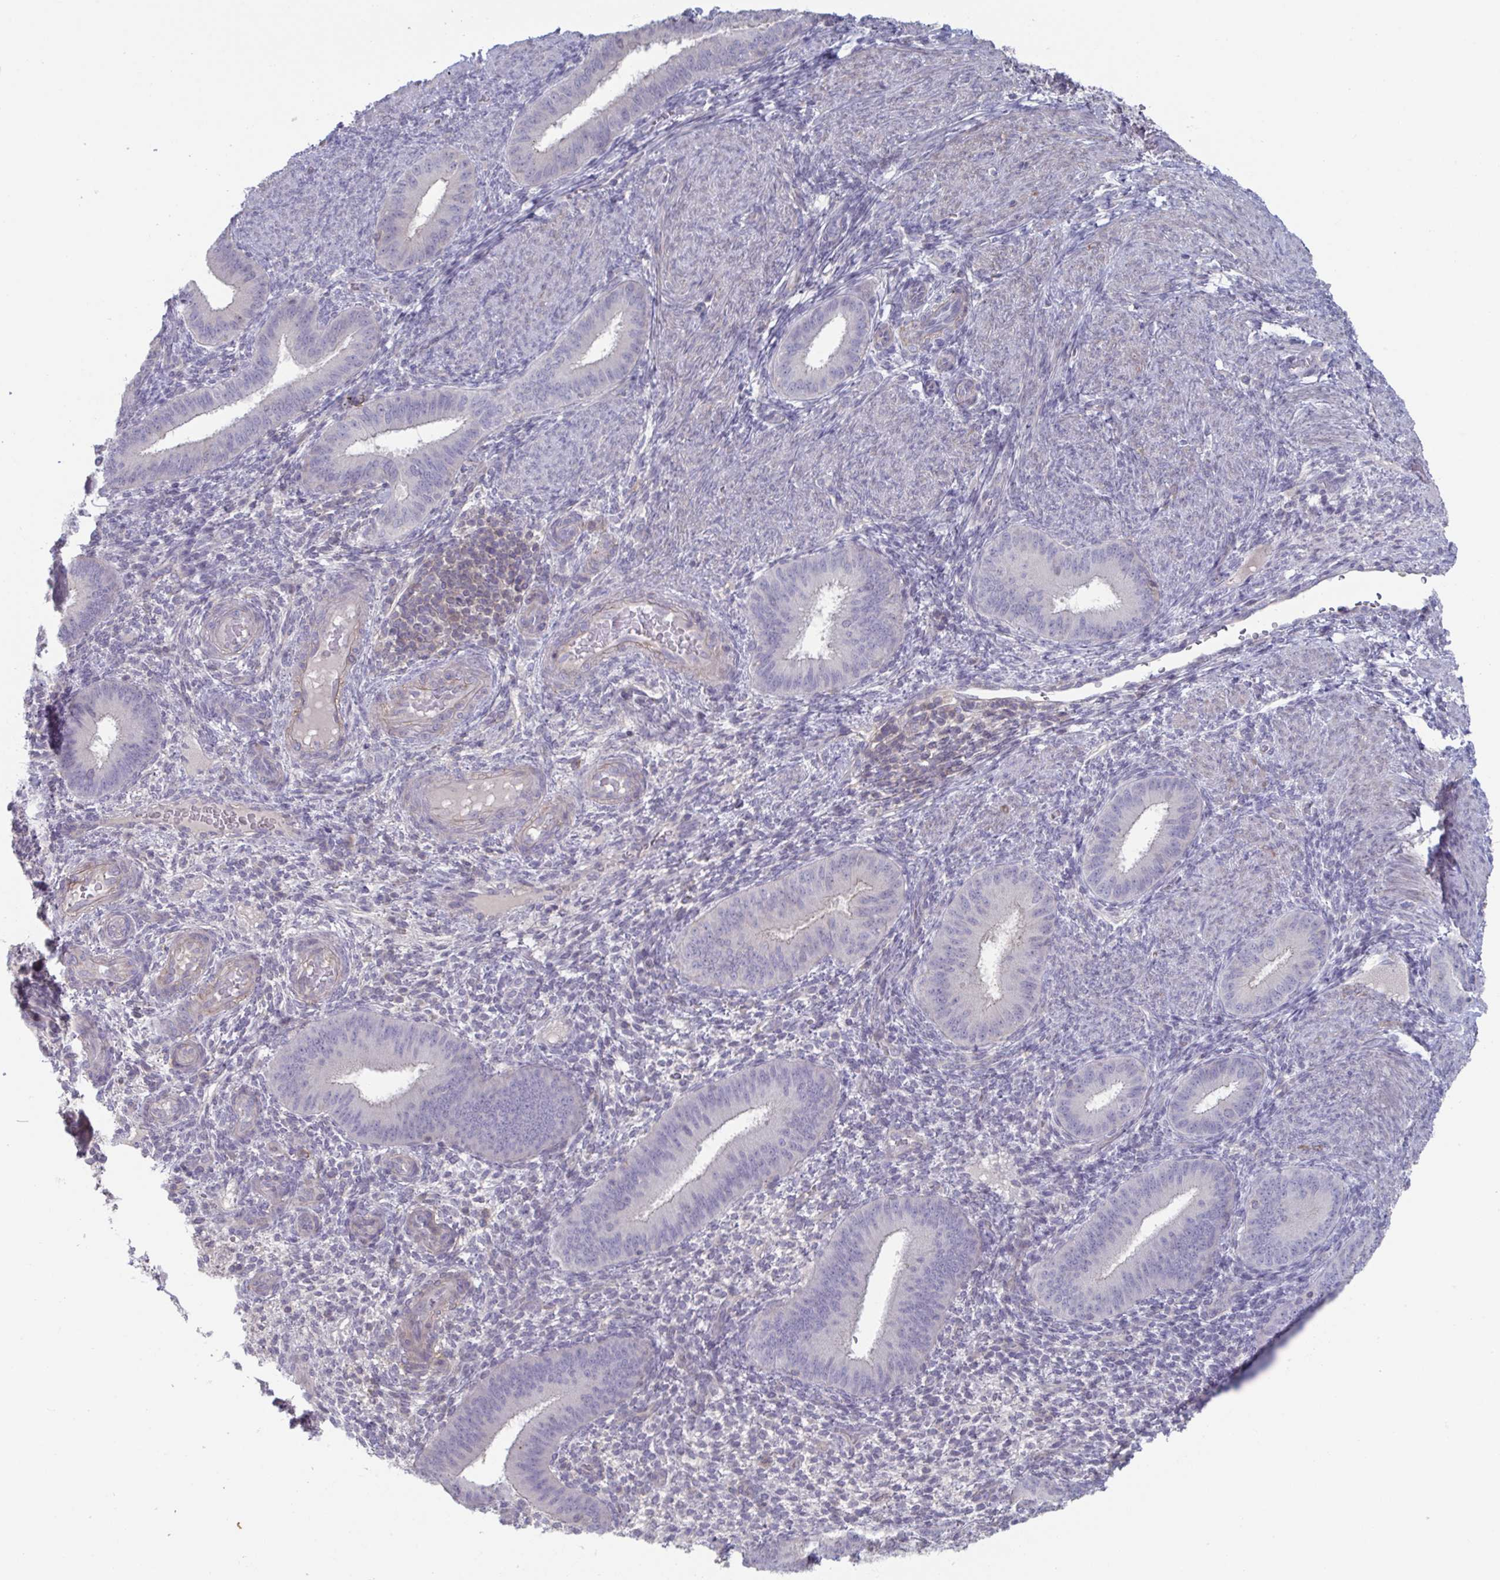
{"staining": {"intensity": "negative", "quantity": "none", "location": "none"}, "tissue": "endometrium", "cell_type": "Cells in endometrial stroma", "image_type": "normal", "snomed": [{"axis": "morphology", "description": "Normal tissue, NOS"}, {"axis": "topography", "description": "Endometrium"}], "caption": "This image is of unremarkable endometrium stained with immunohistochemistry to label a protein in brown with the nuclei are counter-stained blue. There is no expression in cells in endometrial stroma.", "gene": "STK26", "patient": {"sex": "female", "age": 39}}